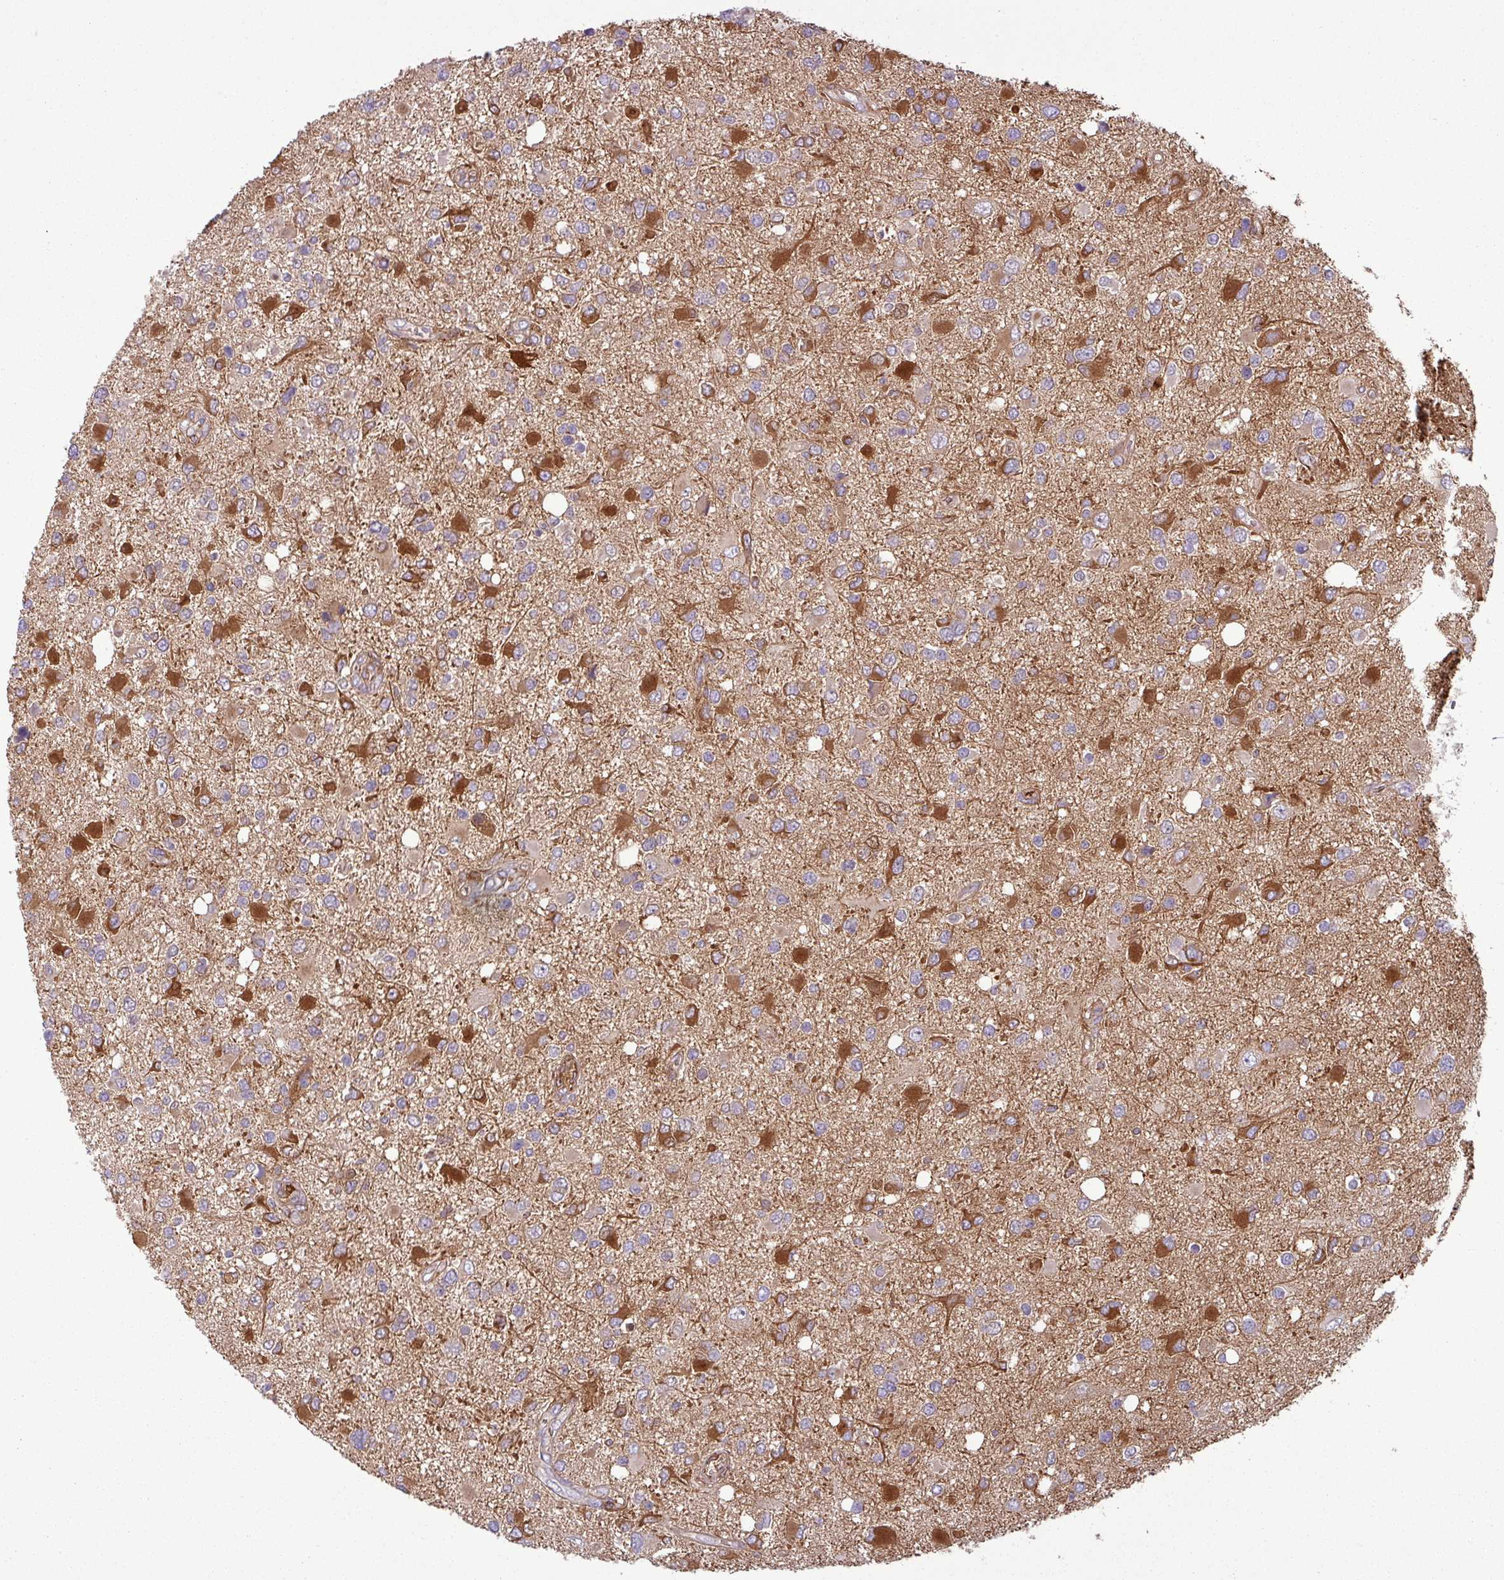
{"staining": {"intensity": "strong", "quantity": "<25%", "location": "cytoplasmic/membranous"}, "tissue": "glioma", "cell_type": "Tumor cells", "image_type": "cancer", "snomed": [{"axis": "morphology", "description": "Glioma, malignant, High grade"}, {"axis": "topography", "description": "Brain"}], "caption": "Malignant high-grade glioma stained with immunohistochemistry (IHC) reveals strong cytoplasmic/membranous expression in about <25% of tumor cells. (DAB (3,3'-diaminobenzidine) IHC, brown staining for protein, blue staining for nuclei).", "gene": "C4B", "patient": {"sex": "male", "age": 53}}